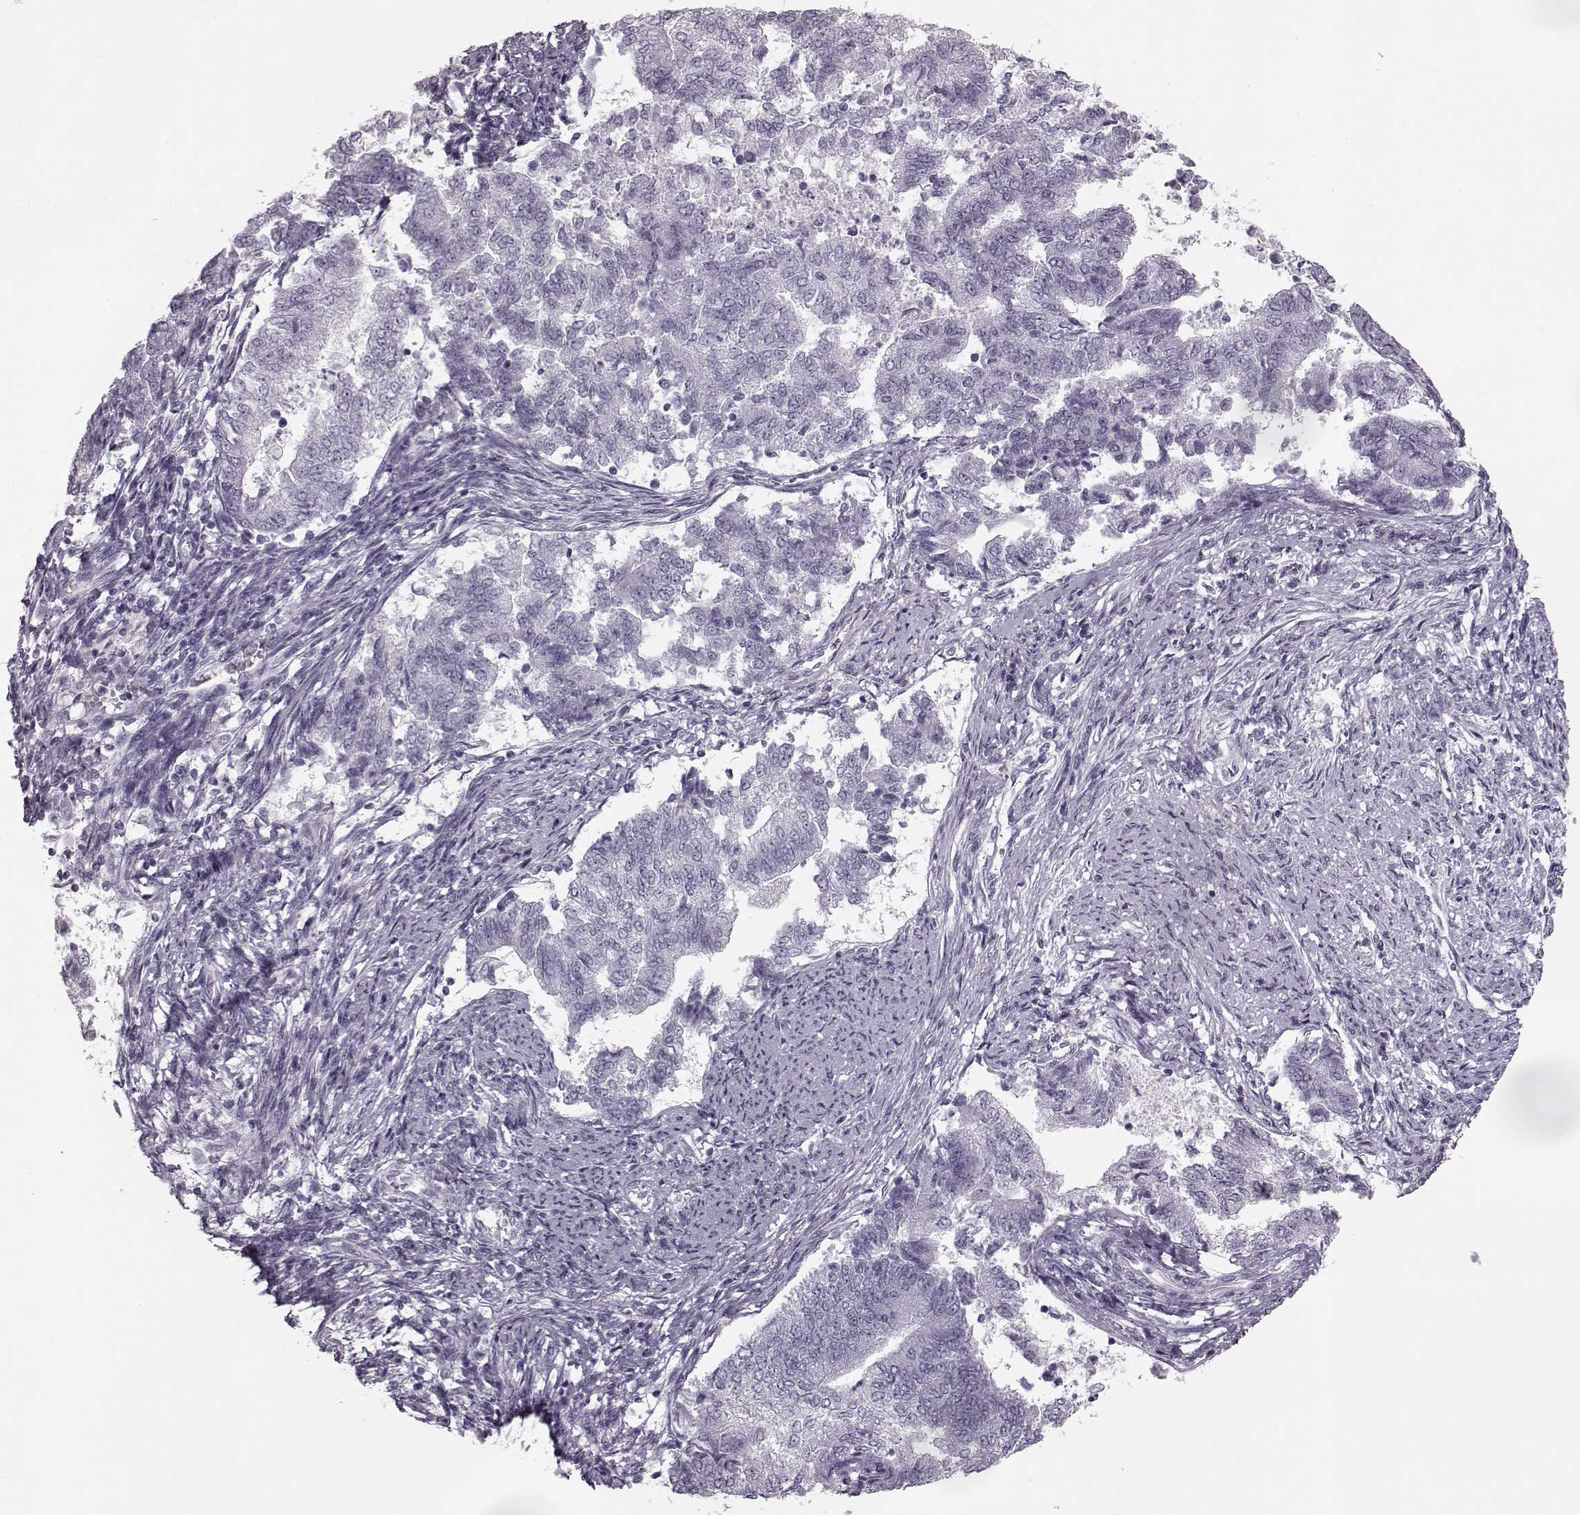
{"staining": {"intensity": "negative", "quantity": "none", "location": "none"}, "tissue": "endometrial cancer", "cell_type": "Tumor cells", "image_type": "cancer", "snomed": [{"axis": "morphology", "description": "Adenocarcinoma, NOS"}, {"axis": "topography", "description": "Endometrium"}], "caption": "IHC of endometrial cancer displays no staining in tumor cells.", "gene": "SEMG2", "patient": {"sex": "female", "age": 65}}